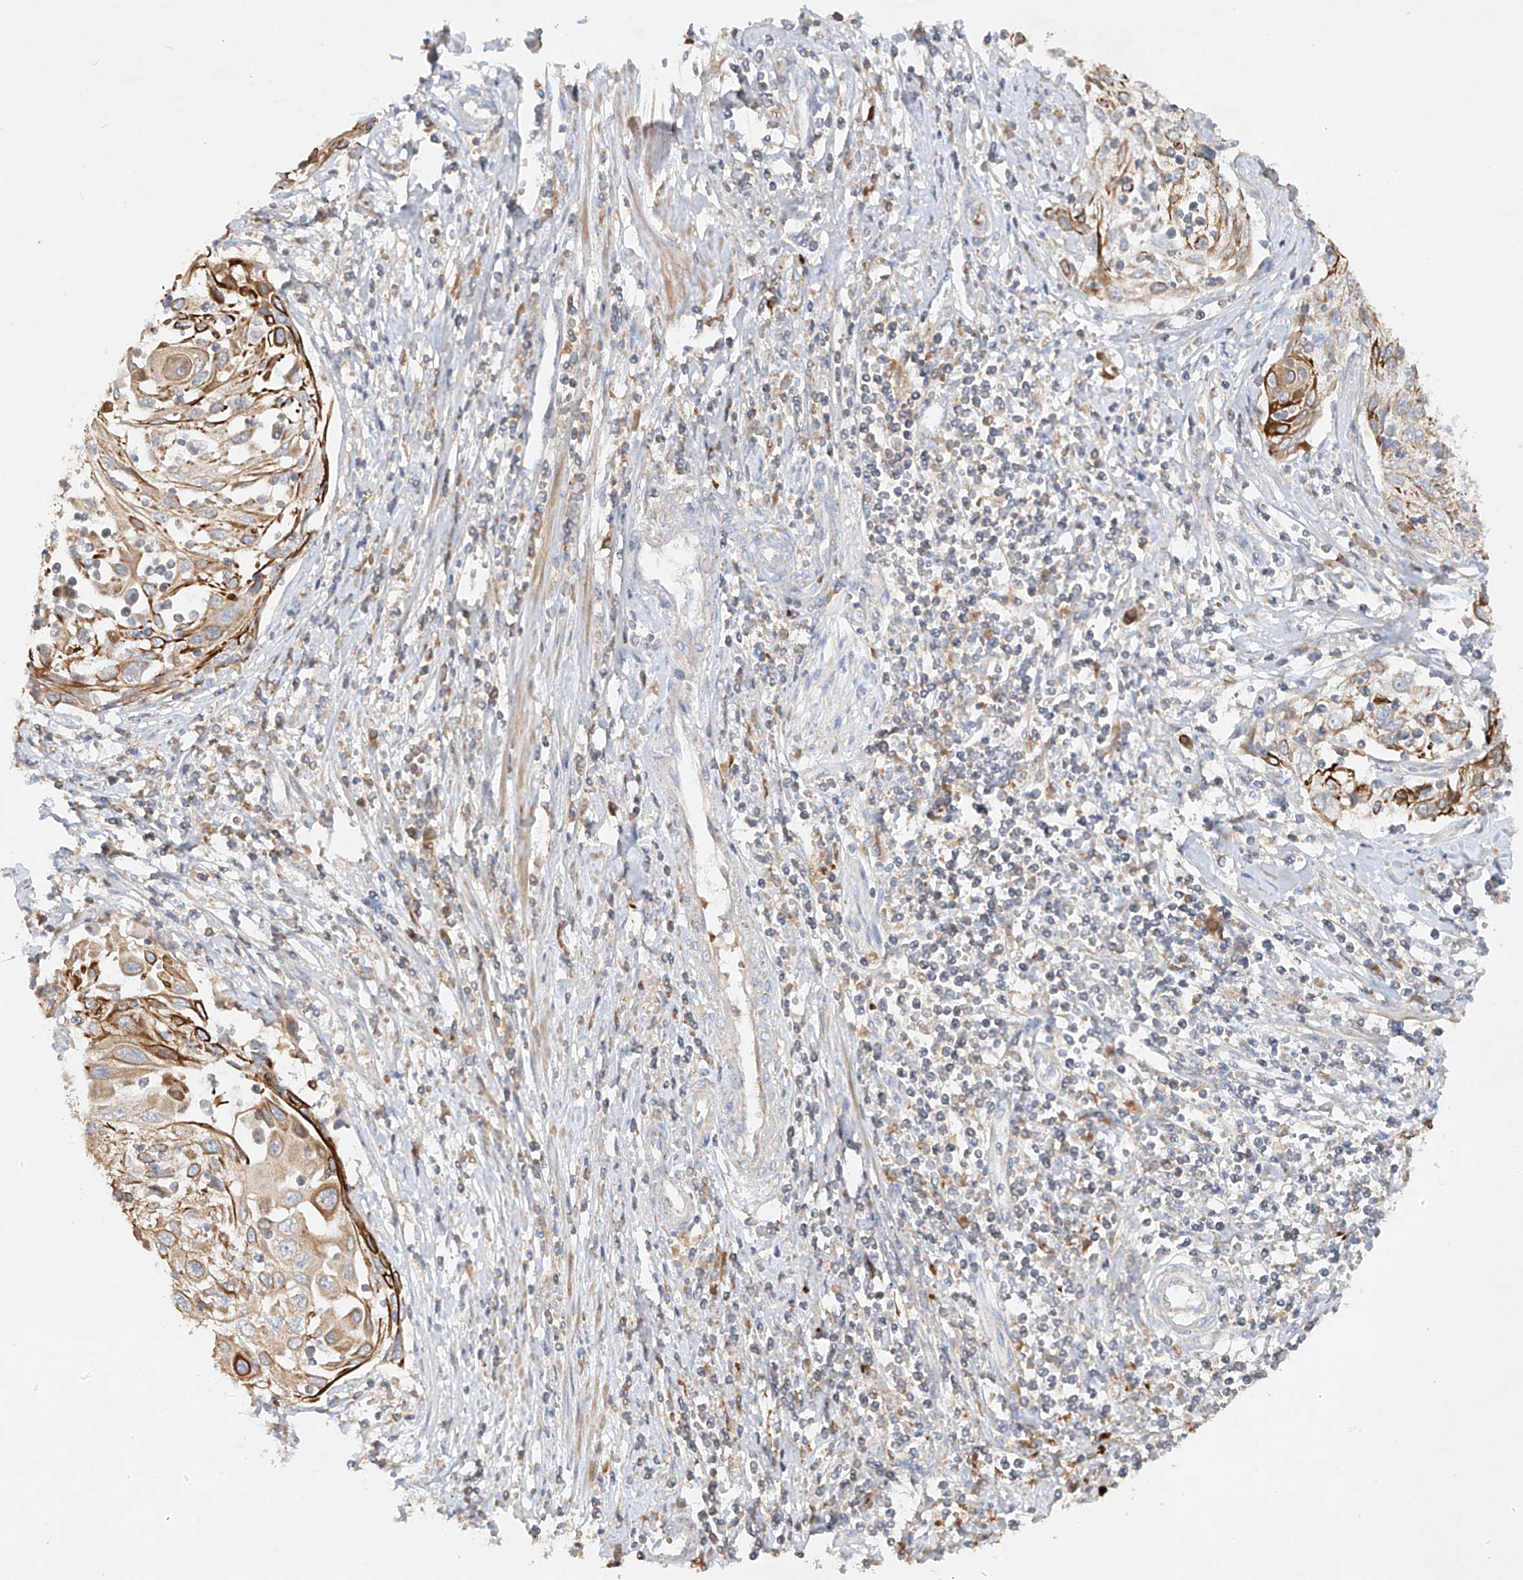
{"staining": {"intensity": "strong", "quantity": "<25%", "location": "cytoplasmic/membranous"}, "tissue": "cervical cancer", "cell_type": "Tumor cells", "image_type": "cancer", "snomed": [{"axis": "morphology", "description": "Squamous cell carcinoma, NOS"}, {"axis": "topography", "description": "Cervix"}], "caption": "Protein staining reveals strong cytoplasmic/membranous staining in about <25% of tumor cells in squamous cell carcinoma (cervical).", "gene": "KPNA7", "patient": {"sex": "female", "age": 70}}